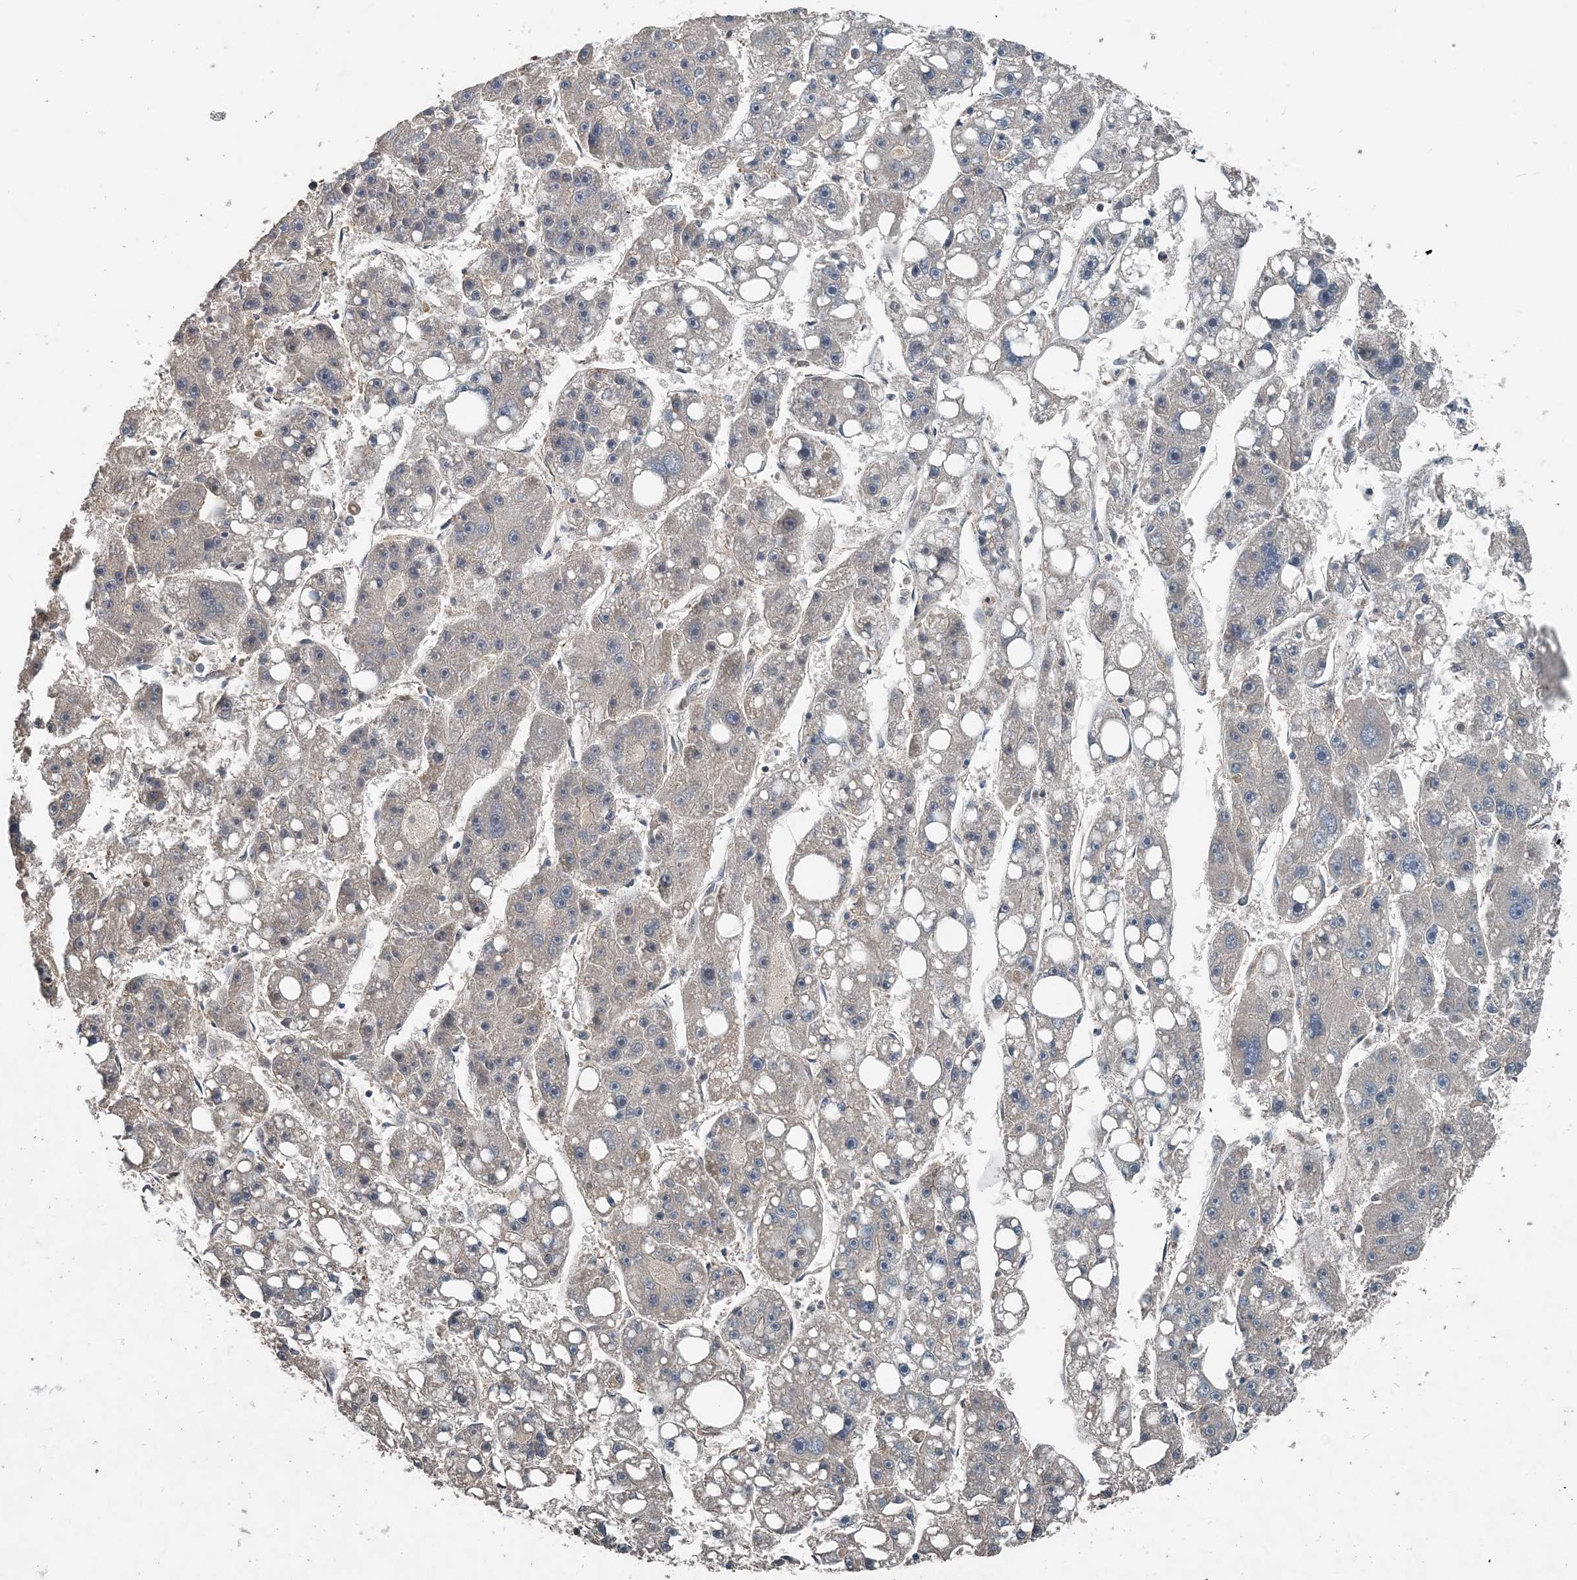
{"staining": {"intensity": "negative", "quantity": "none", "location": "none"}, "tissue": "liver cancer", "cell_type": "Tumor cells", "image_type": "cancer", "snomed": [{"axis": "morphology", "description": "Carcinoma, Hepatocellular, NOS"}, {"axis": "topography", "description": "Liver"}], "caption": "The photomicrograph shows no staining of tumor cells in liver hepatocellular carcinoma.", "gene": "SMPD3", "patient": {"sex": "female", "age": 61}}